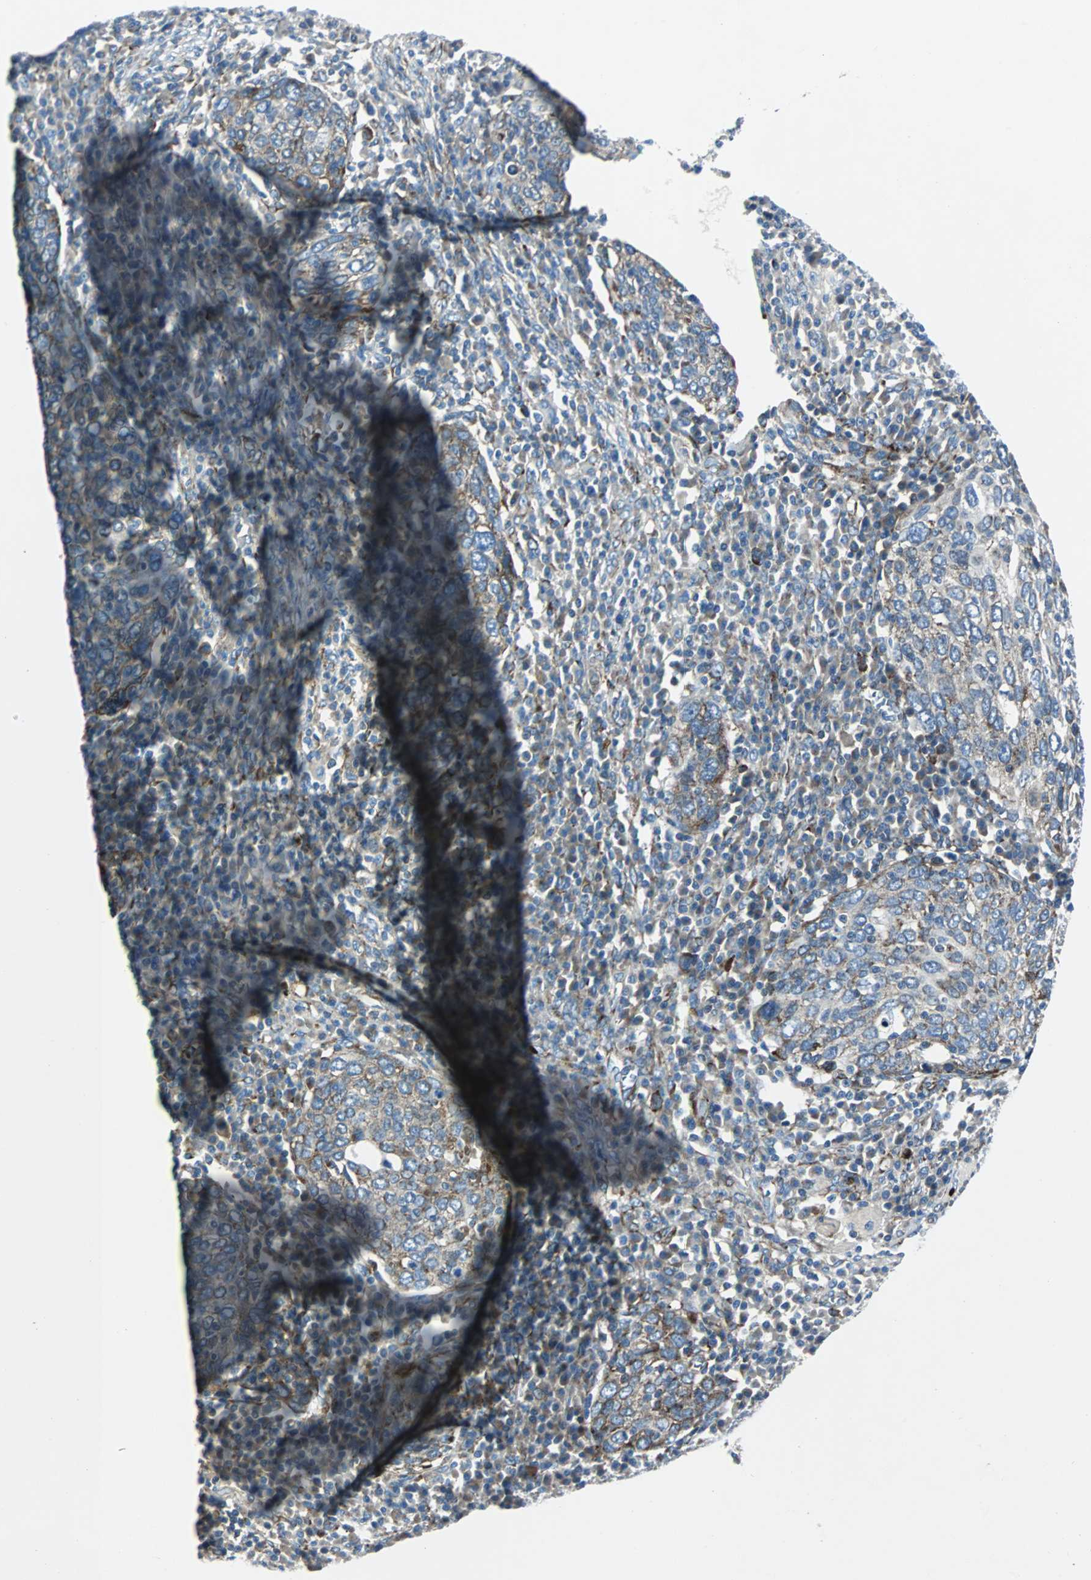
{"staining": {"intensity": "negative", "quantity": "none", "location": "none"}, "tissue": "cervical cancer", "cell_type": "Tumor cells", "image_type": "cancer", "snomed": [{"axis": "morphology", "description": "Squamous cell carcinoma, NOS"}, {"axis": "topography", "description": "Cervix"}], "caption": "Immunohistochemistry histopathology image of human cervical squamous cell carcinoma stained for a protein (brown), which demonstrates no positivity in tumor cells.", "gene": "BBC3", "patient": {"sex": "female", "age": 40}}